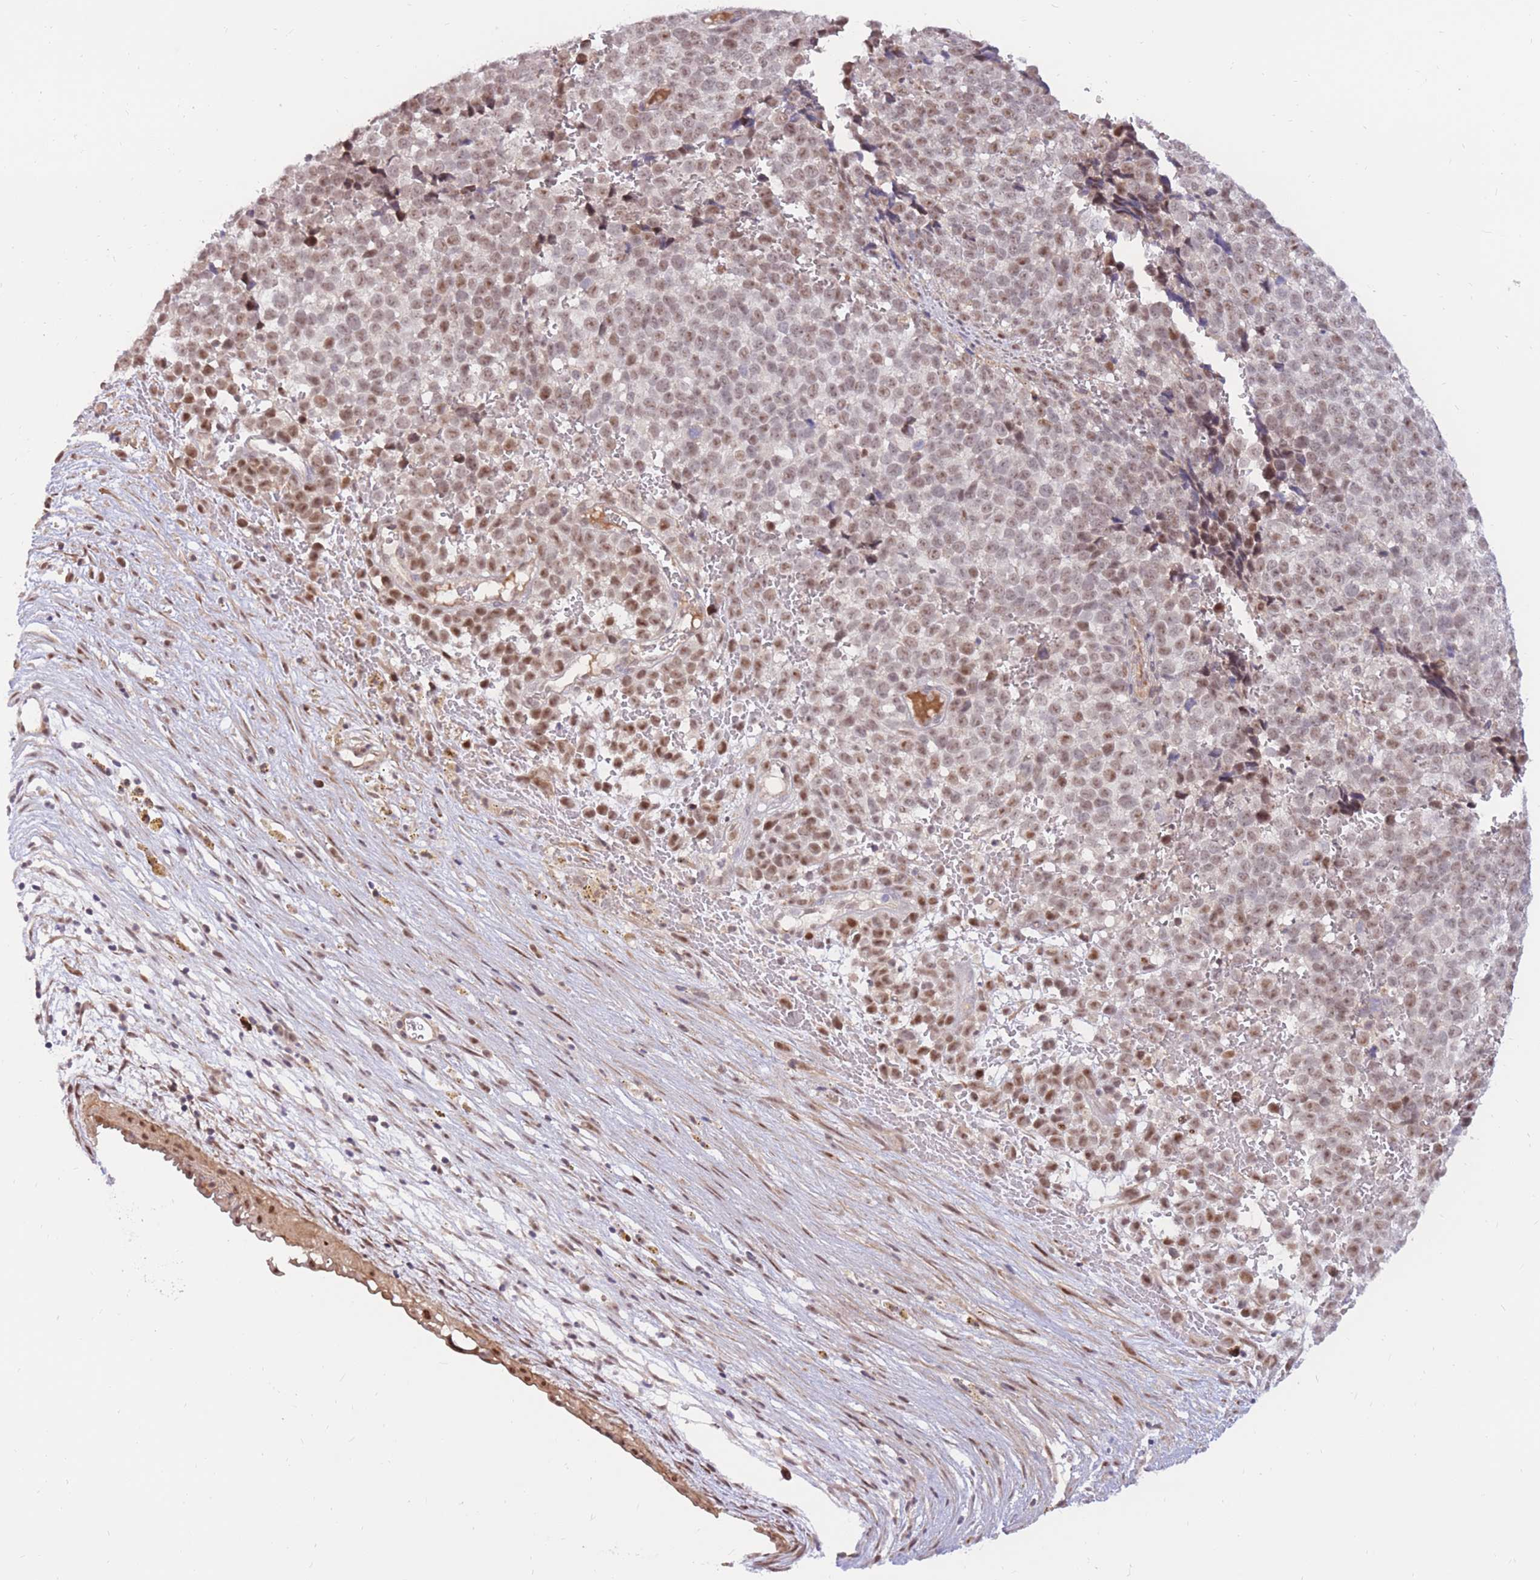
{"staining": {"intensity": "moderate", "quantity": ">75%", "location": "nuclear"}, "tissue": "melanoma", "cell_type": "Tumor cells", "image_type": "cancer", "snomed": [{"axis": "morphology", "description": "Malignant melanoma, NOS"}, {"axis": "topography", "description": "Nose, NOS"}], "caption": "High-magnification brightfield microscopy of malignant melanoma stained with DAB (3,3'-diaminobenzidine) (brown) and counterstained with hematoxylin (blue). tumor cells exhibit moderate nuclear expression is appreciated in about>75% of cells.", "gene": "ERICH6B", "patient": {"sex": "female", "age": 48}}